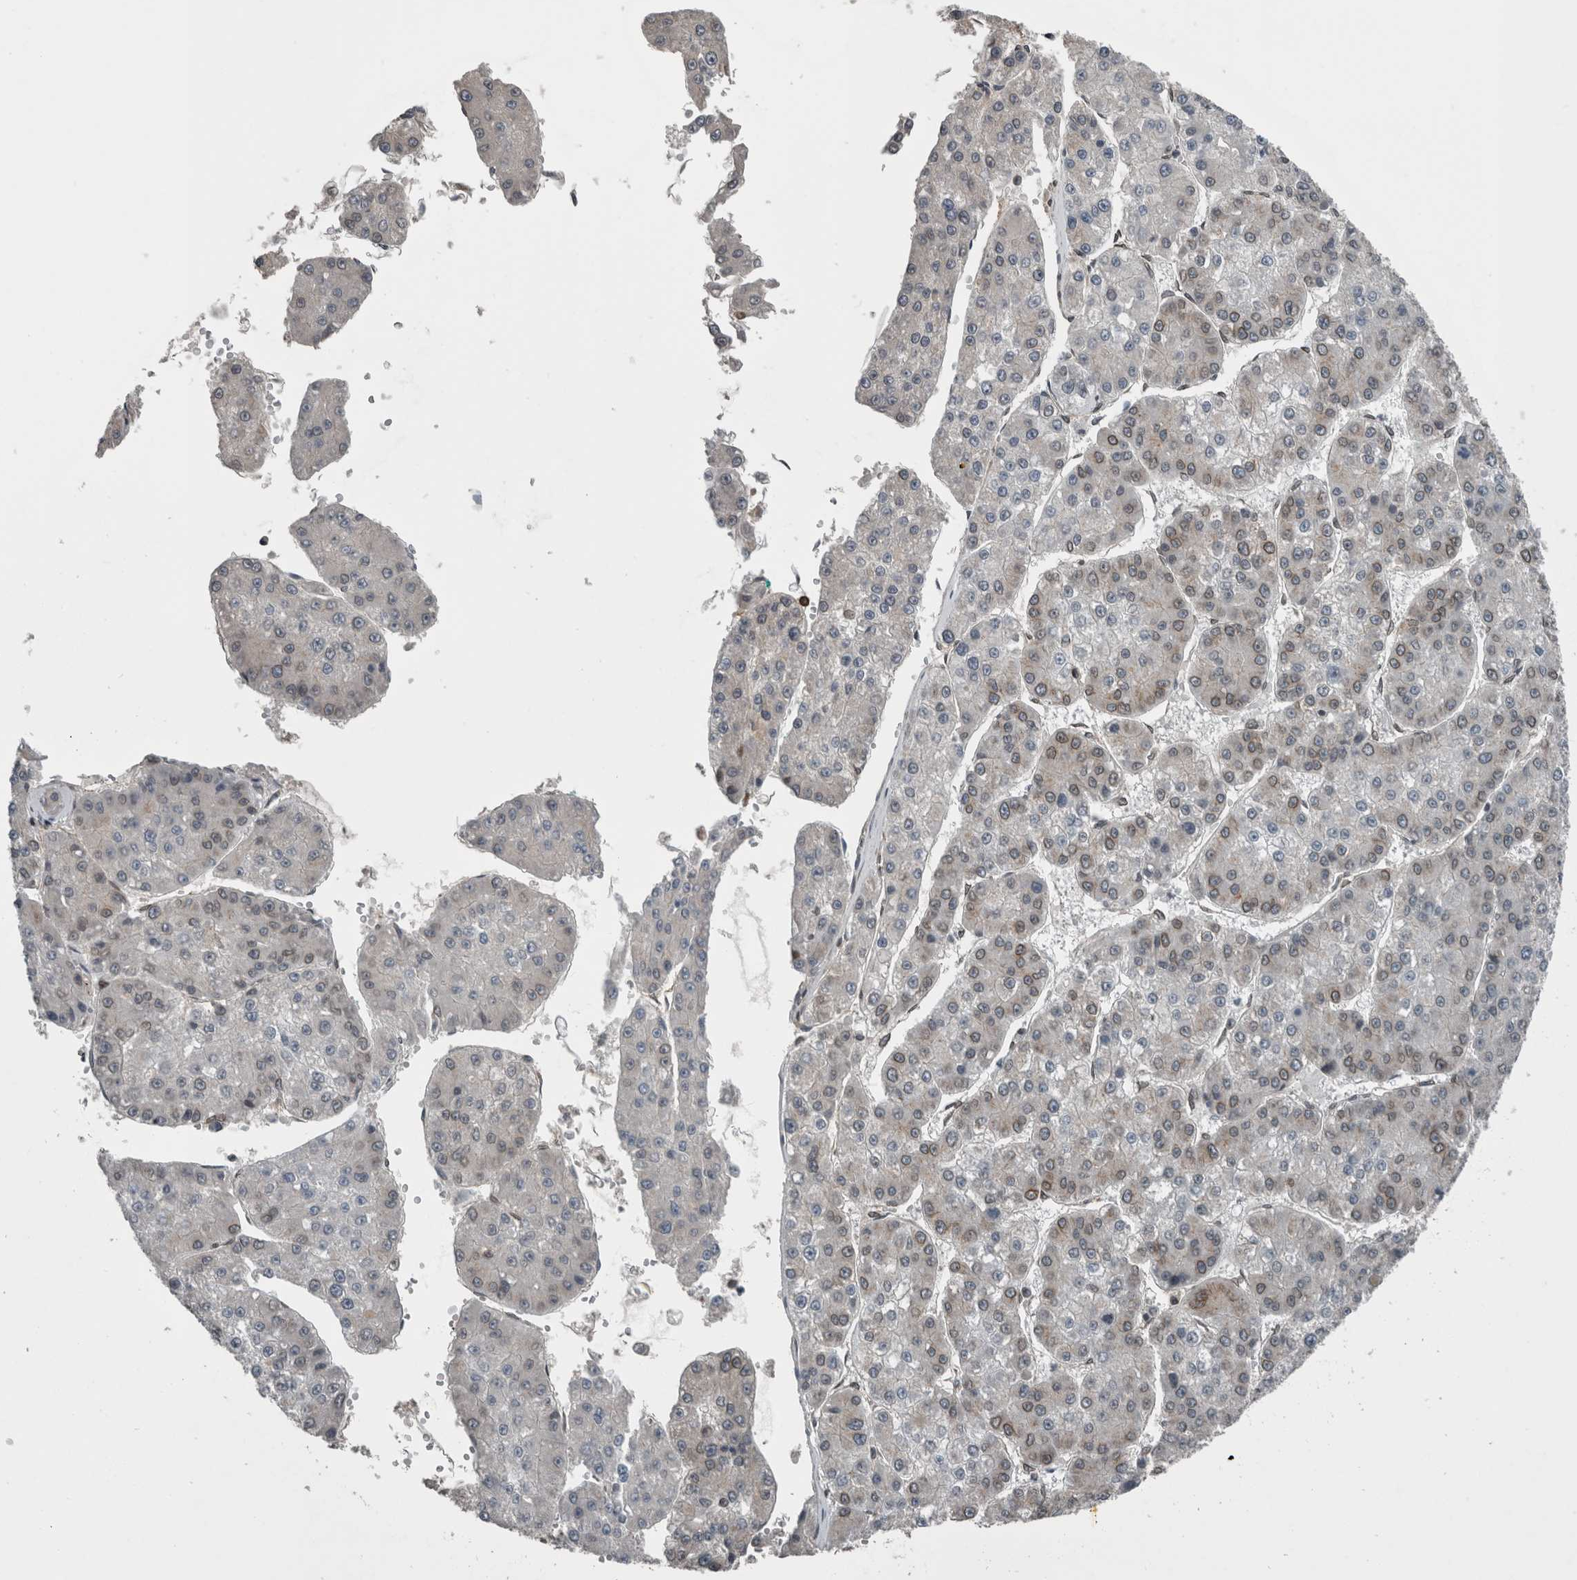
{"staining": {"intensity": "moderate", "quantity": "<25%", "location": "cytoplasmic/membranous,nuclear"}, "tissue": "liver cancer", "cell_type": "Tumor cells", "image_type": "cancer", "snomed": [{"axis": "morphology", "description": "Carcinoma, Hepatocellular, NOS"}, {"axis": "topography", "description": "Liver"}], "caption": "About <25% of tumor cells in human hepatocellular carcinoma (liver) exhibit moderate cytoplasmic/membranous and nuclear protein staining as visualized by brown immunohistochemical staining.", "gene": "RANBP2", "patient": {"sex": "female", "age": 73}}